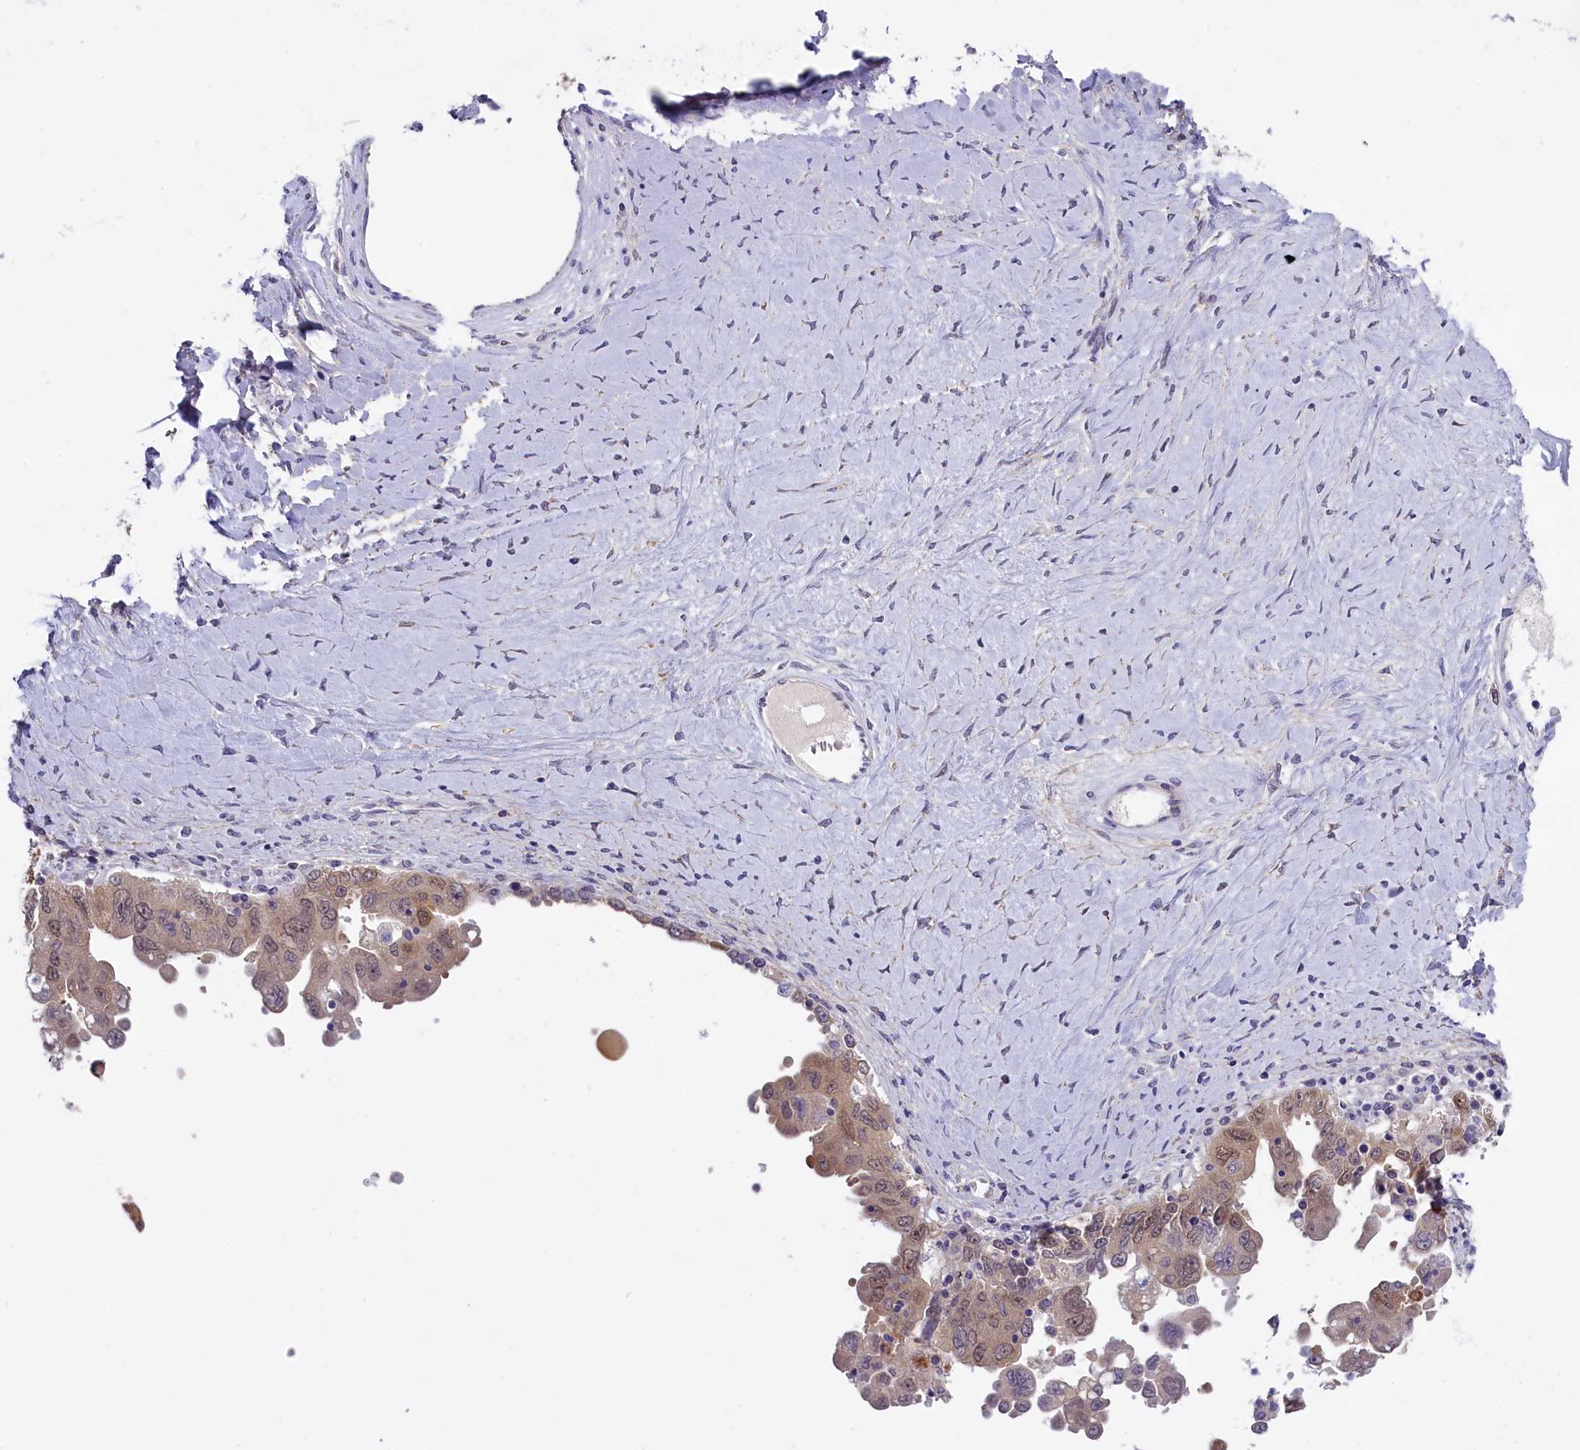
{"staining": {"intensity": "moderate", "quantity": "25%-75%", "location": "cytoplasmic/membranous,nuclear"}, "tissue": "ovarian cancer", "cell_type": "Tumor cells", "image_type": "cancer", "snomed": [{"axis": "morphology", "description": "Carcinoma, endometroid"}, {"axis": "topography", "description": "Ovary"}], "caption": "Protein staining demonstrates moderate cytoplasmic/membranous and nuclear staining in approximately 25%-75% of tumor cells in ovarian cancer (endometroid carcinoma).", "gene": "ENPP6", "patient": {"sex": "female", "age": 62}}